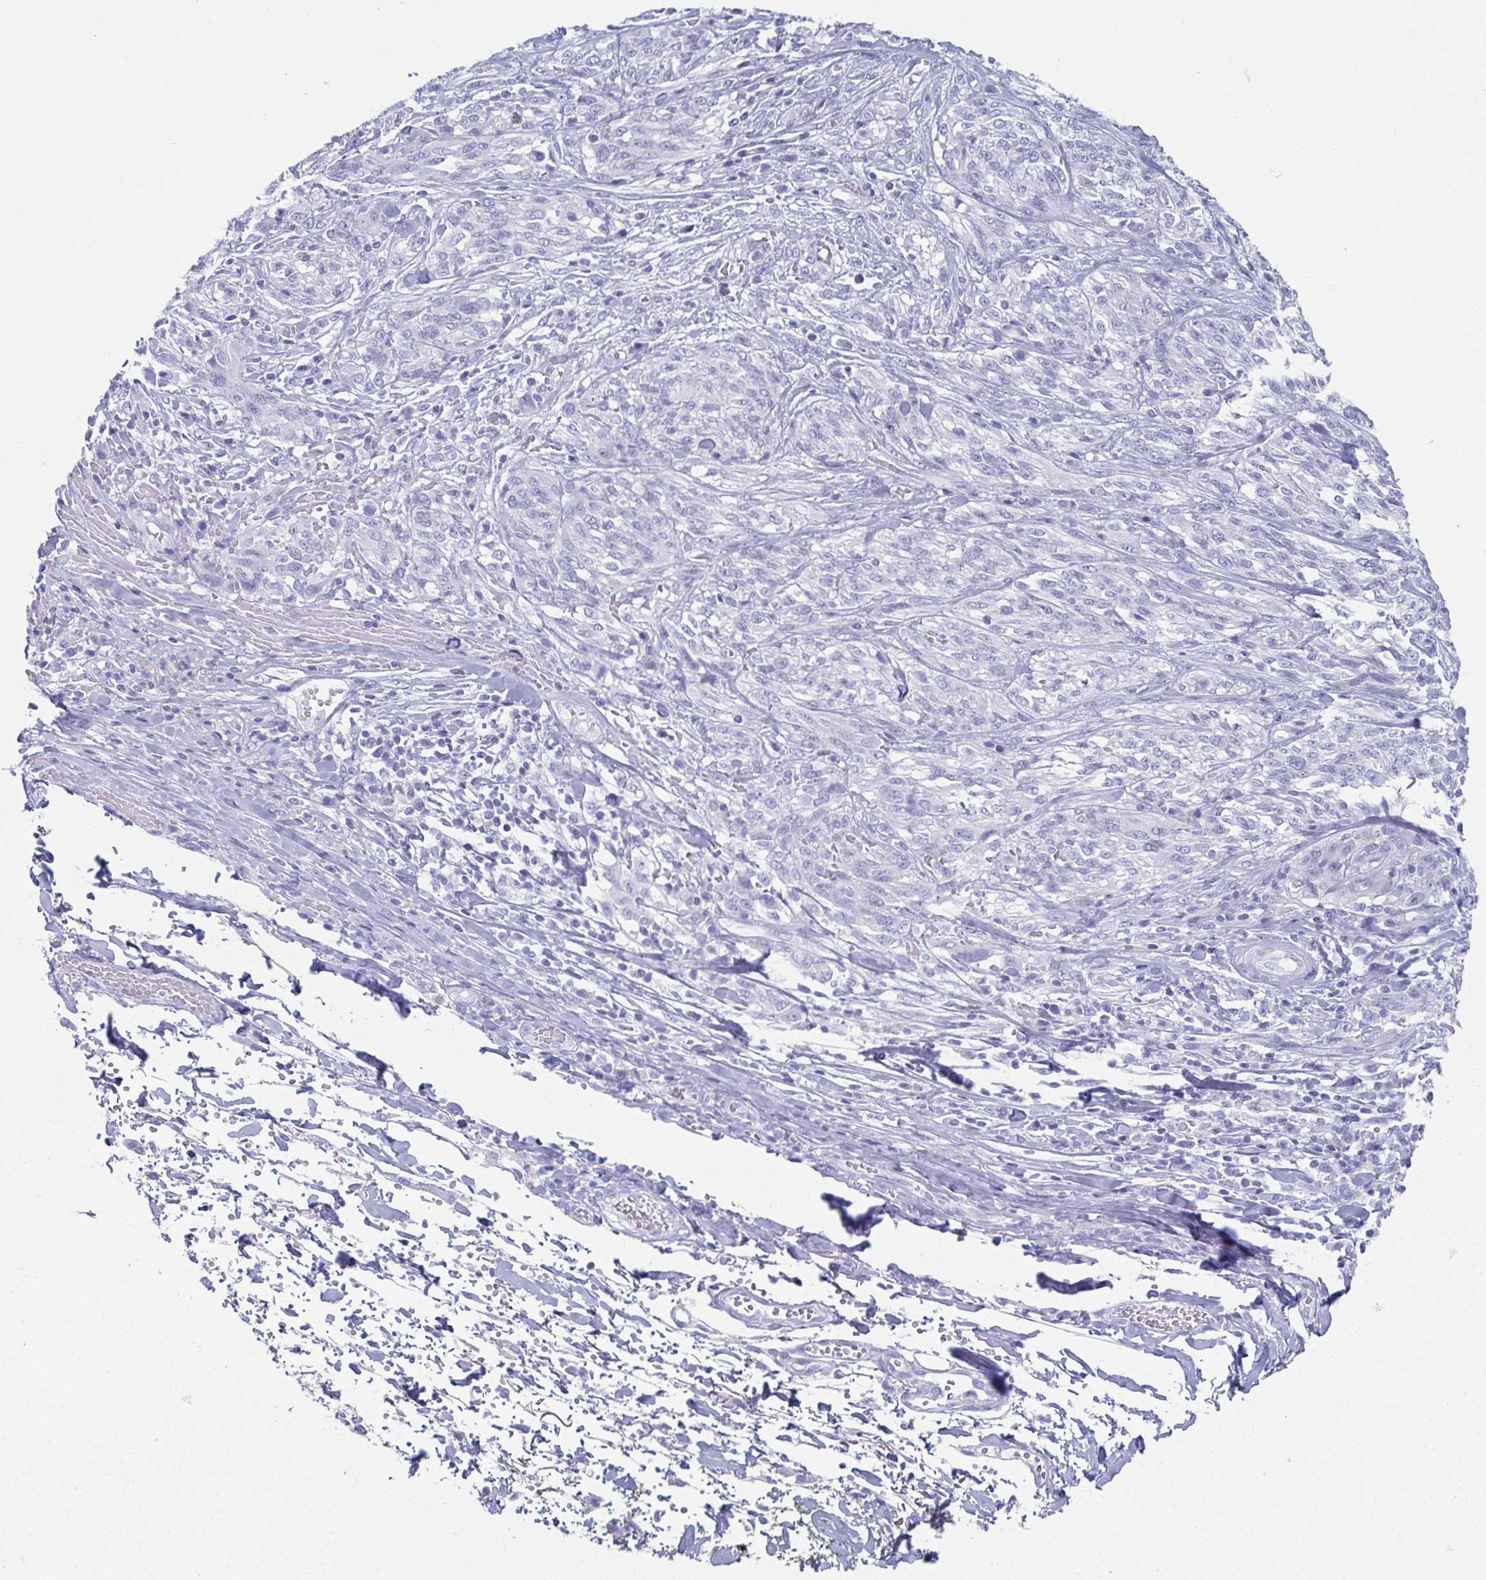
{"staining": {"intensity": "negative", "quantity": "none", "location": "none"}, "tissue": "melanoma", "cell_type": "Tumor cells", "image_type": "cancer", "snomed": [{"axis": "morphology", "description": "Malignant melanoma, NOS"}, {"axis": "topography", "description": "Skin"}], "caption": "An image of human malignant melanoma is negative for staining in tumor cells. (DAB (3,3'-diaminobenzidine) IHC visualized using brightfield microscopy, high magnification).", "gene": "GHRL", "patient": {"sex": "female", "age": 91}}